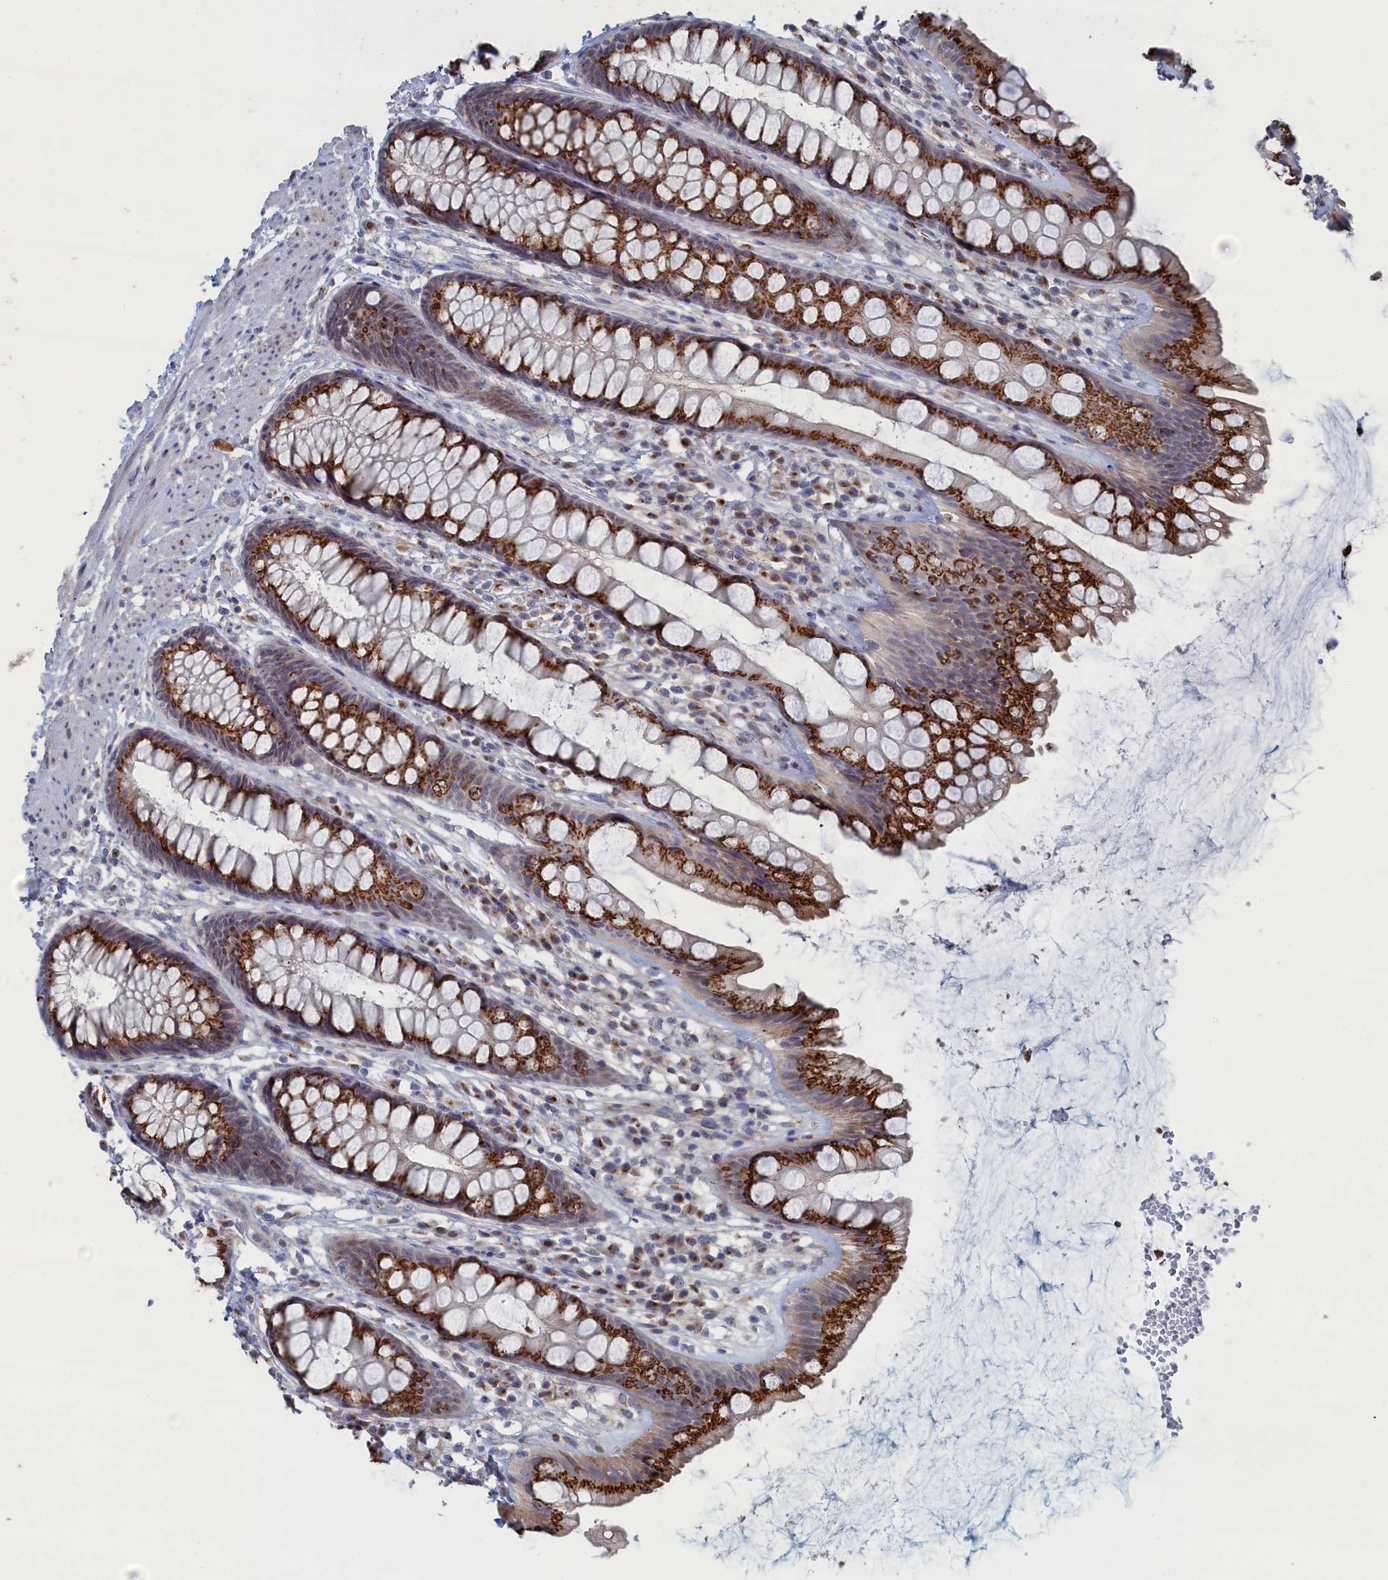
{"staining": {"intensity": "strong", "quantity": ">75%", "location": "cytoplasmic/membranous"}, "tissue": "rectum", "cell_type": "Glandular cells", "image_type": "normal", "snomed": [{"axis": "morphology", "description": "Normal tissue, NOS"}, {"axis": "topography", "description": "Rectum"}], "caption": "IHC image of unremarkable rectum: human rectum stained using immunohistochemistry (IHC) displays high levels of strong protein expression localized specifically in the cytoplasmic/membranous of glandular cells, appearing as a cytoplasmic/membranous brown color.", "gene": "IRX1", "patient": {"sex": "male", "age": 74}}